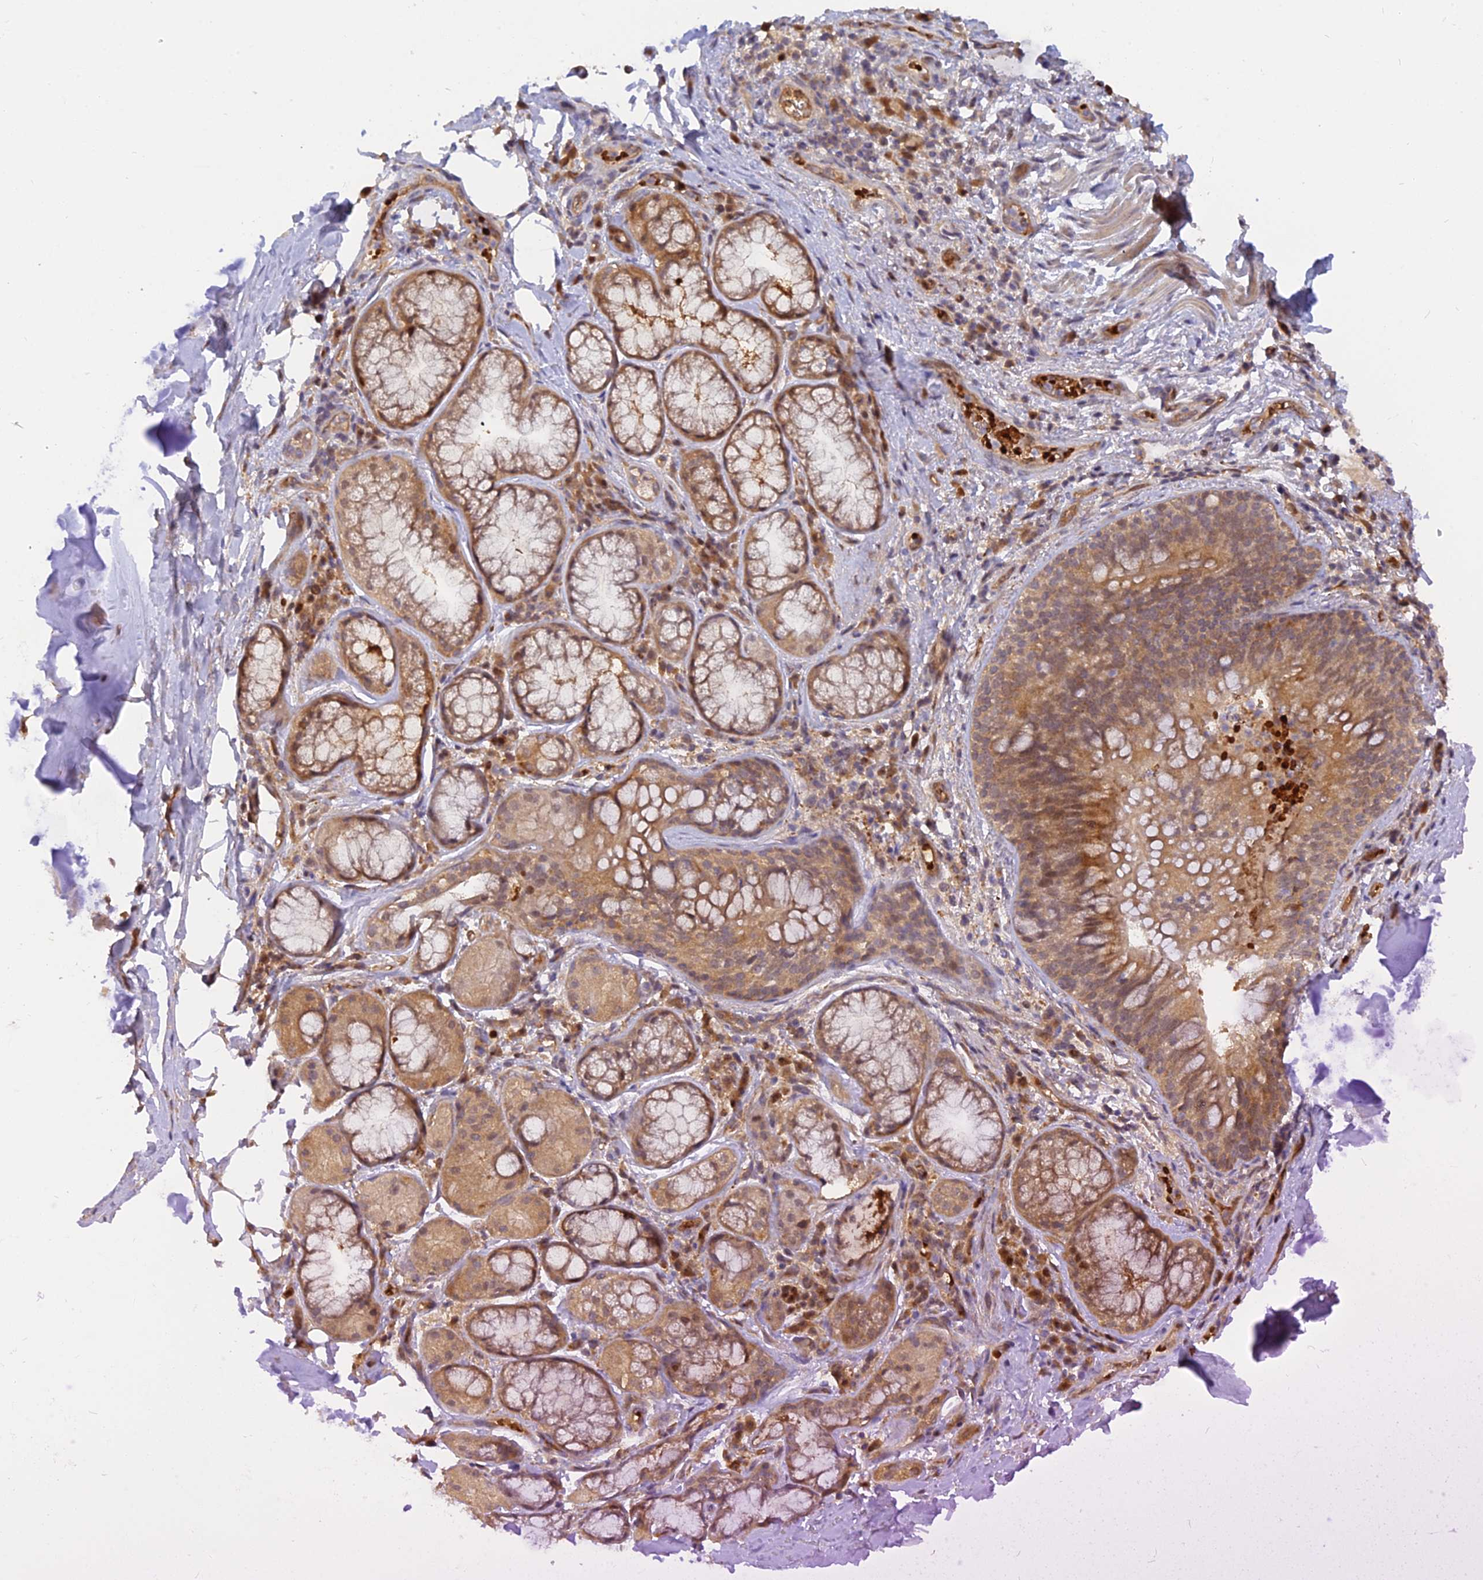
{"staining": {"intensity": "negative", "quantity": "none", "location": "none"}, "tissue": "adipose tissue", "cell_type": "Adipocytes", "image_type": "normal", "snomed": [{"axis": "morphology", "description": "Normal tissue, NOS"}, {"axis": "topography", "description": "Lymph node"}, {"axis": "topography", "description": "Cartilage tissue"}, {"axis": "topography", "description": "Bronchus"}], "caption": "A photomicrograph of human adipose tissue is negative for staining in adipocytes. Brightfield microscopy of immunohistochemistry stained with DAB (brown) and hematoxylin (blue), captured at high magnification.", "gene": "ARL2BP", "patient": {"sex": "male", "age": 63}}